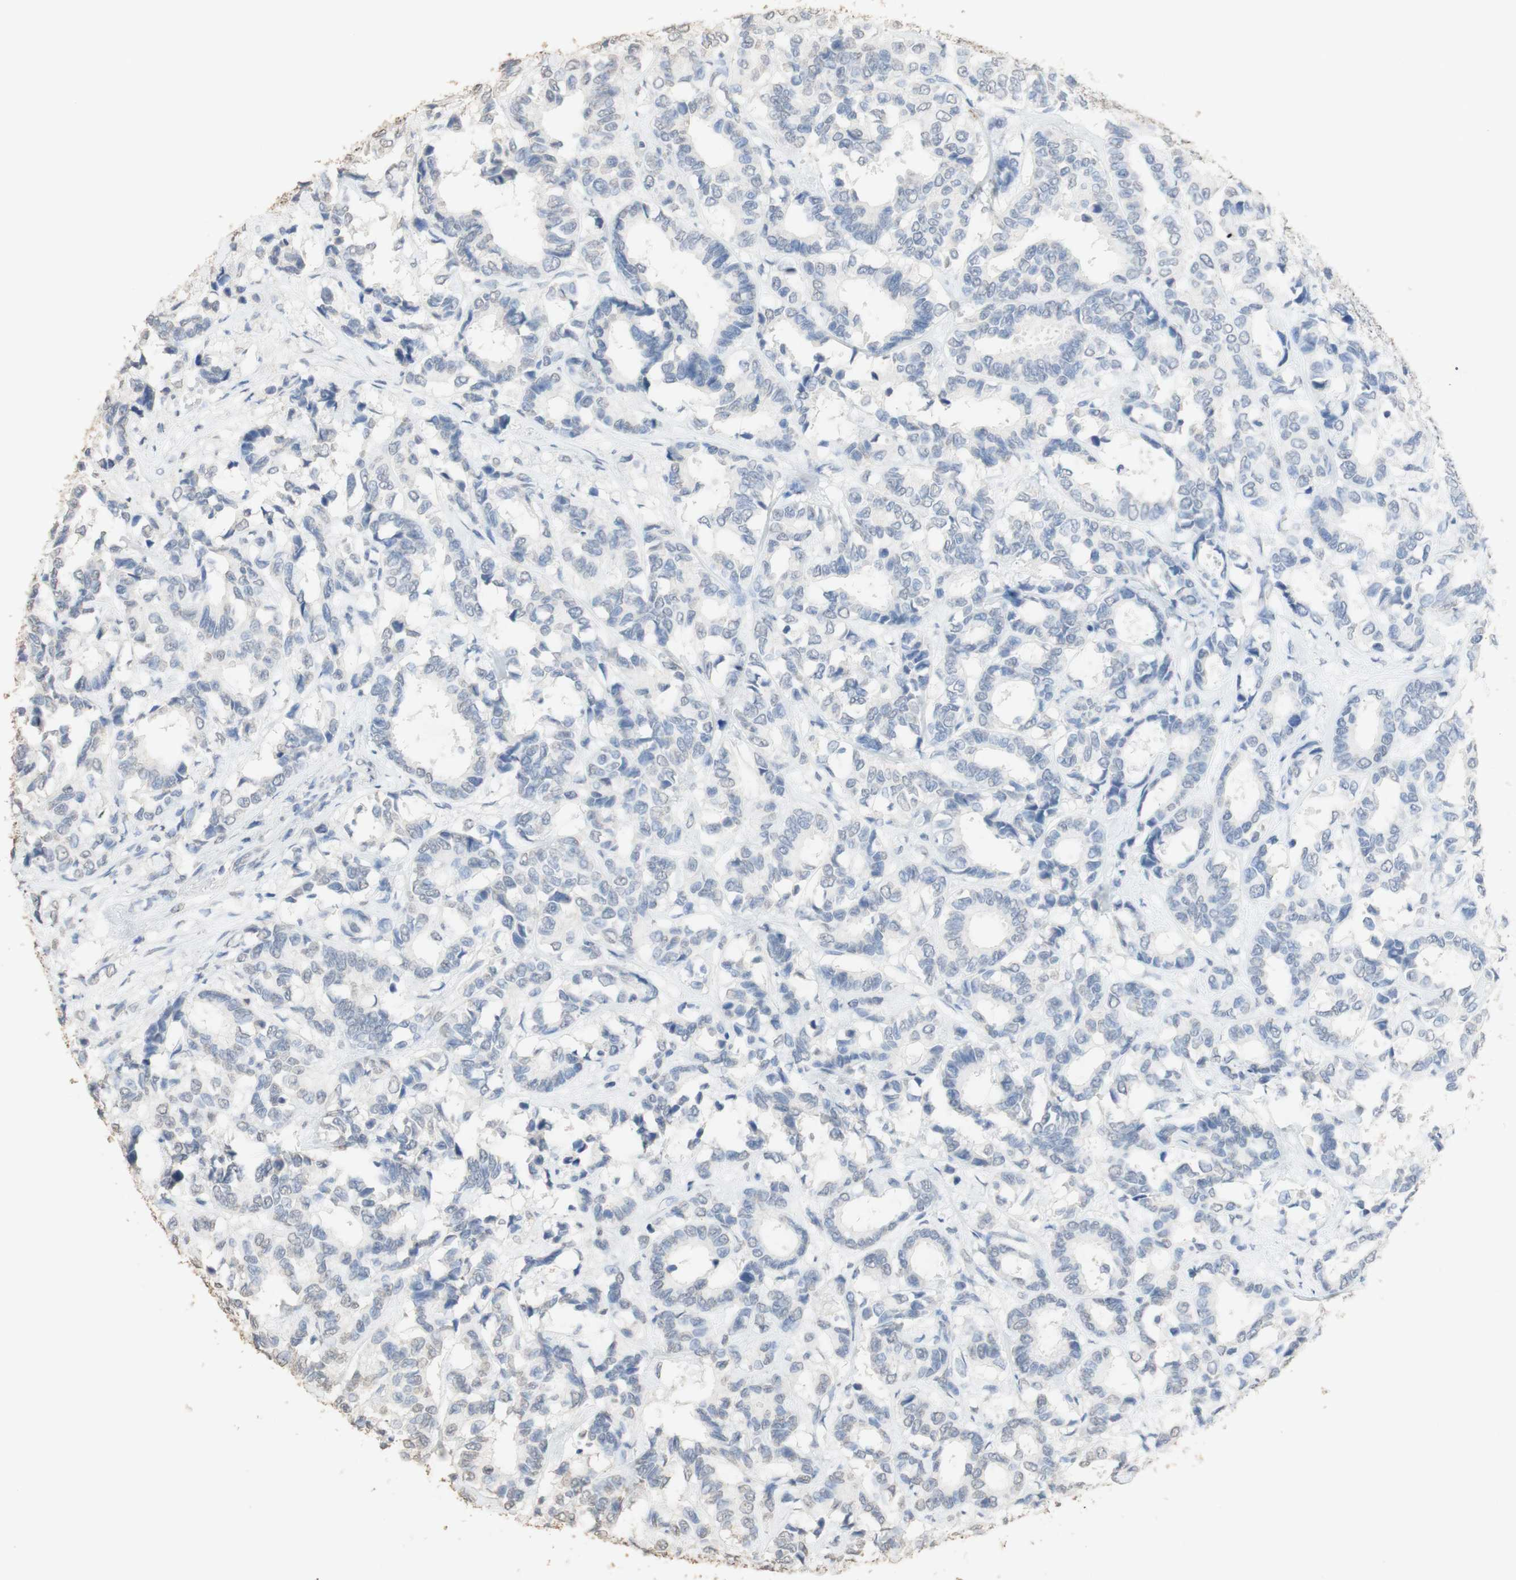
{"staining": {"intensity": "negative", "quantity": "none", "location": "none"}, "tissue": "breast cancer", "cell_type": "Tumor cells", "image_type": "cancer", "snomed": [{"axis": "morphology", "description": "Duct carcinoma"}, {"axis": "topography", "description": "Breast"}], "caption": "Tumor cells show no significant protein staining in breast cancer.", "gene": "L1CAM", "patient": {"sex": "female", "age": 87}}